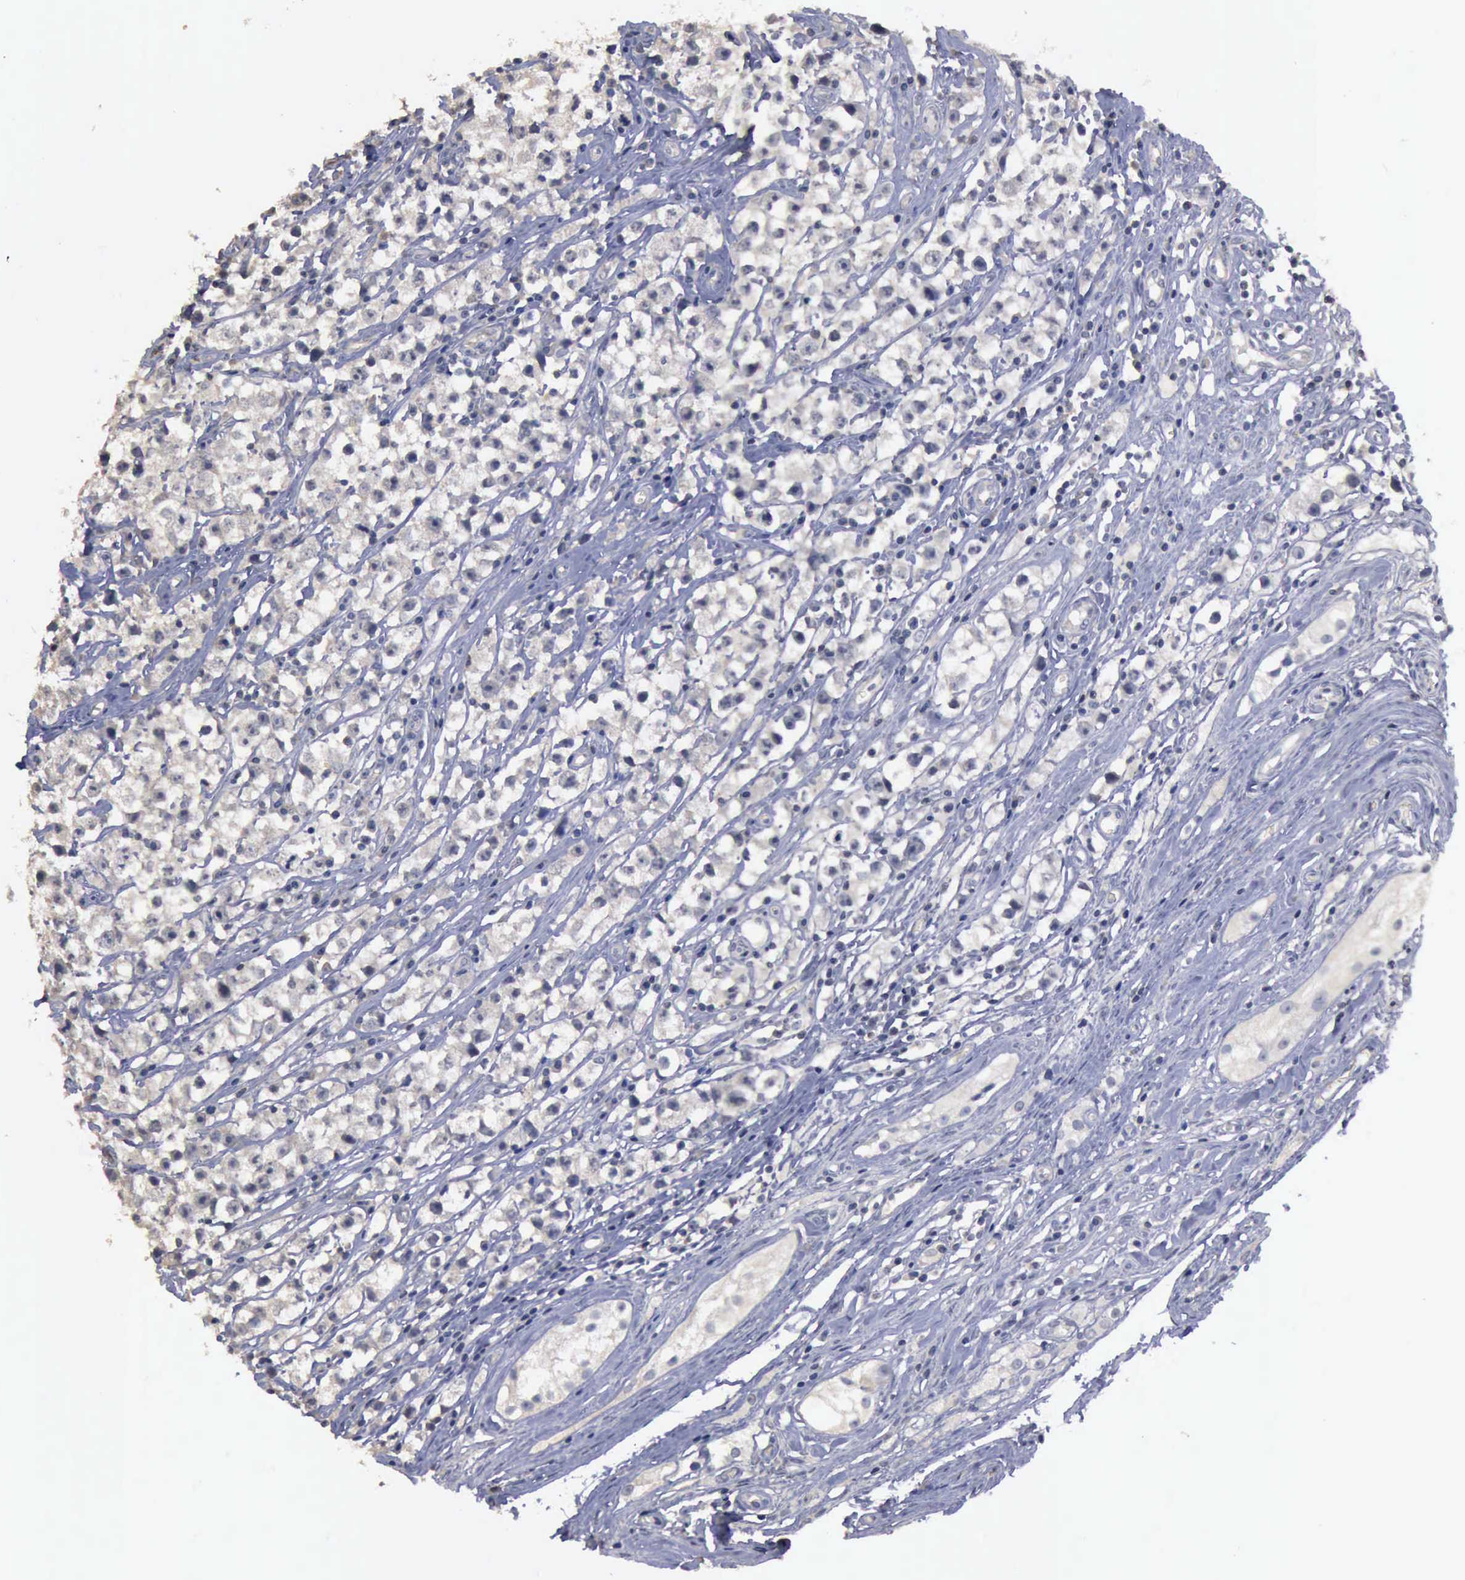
{"staining": {"intensity": "negative", "quantity": "none", "location": "none"}, "tissue": "testis cancer", "cell_type": "Tumor cells", "image_type": "cancer", "snomed": [{"axis": "morphology", "description": "Seminoma, NOS"}, {"axis": "topography", "description": "Testis"}], "caption": "Tumor cells are negative for protein expression in human seminoma (testis).", "gene": "CRKL", "patient": {"sex": "male", "age": 35}}